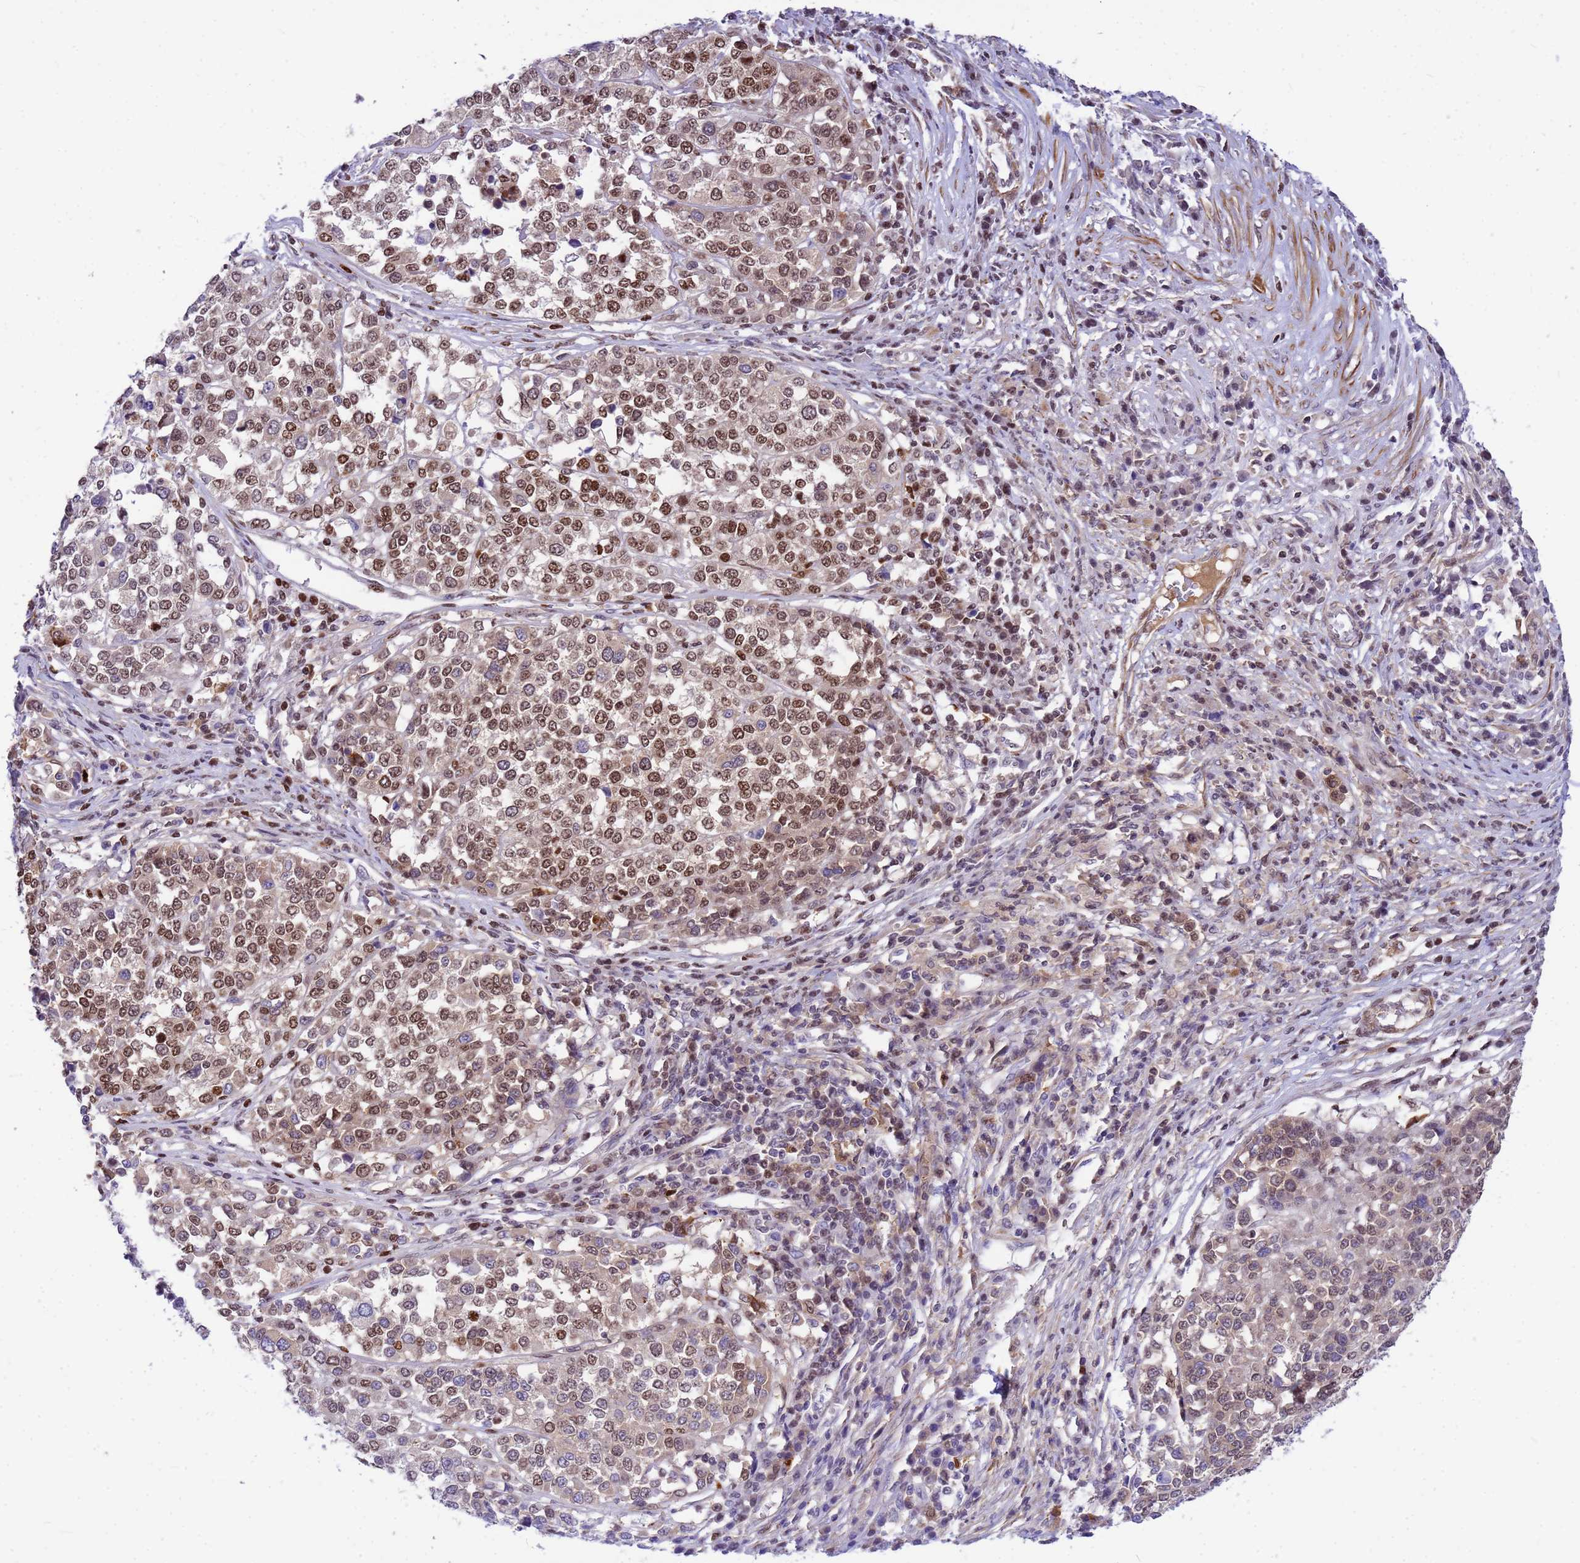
{"staining": {"intensity": "moderate", "quantity": "25%-75%", "location": "nuclear"}, "tissue": "melanoma", "cell_type": "Tumor cells", "image_type": "cancer", "snomed": [{"axis": "morphology", "description": "Malignant melanoma, Metastatic site"}, {"axis": "topography", "description": "Lymph node"}], "caption": "Immunohistochemical staining of human malignant melanoma (metastatic site) demonstrates medium levels of moderate nuclear protein expression in approximately 25%-75% of tumor cells. The protein is shown in brown color, while the nuclei are stained blue.", "gene": "ORM1", "patient": {"sex": "male", "age": 44}}